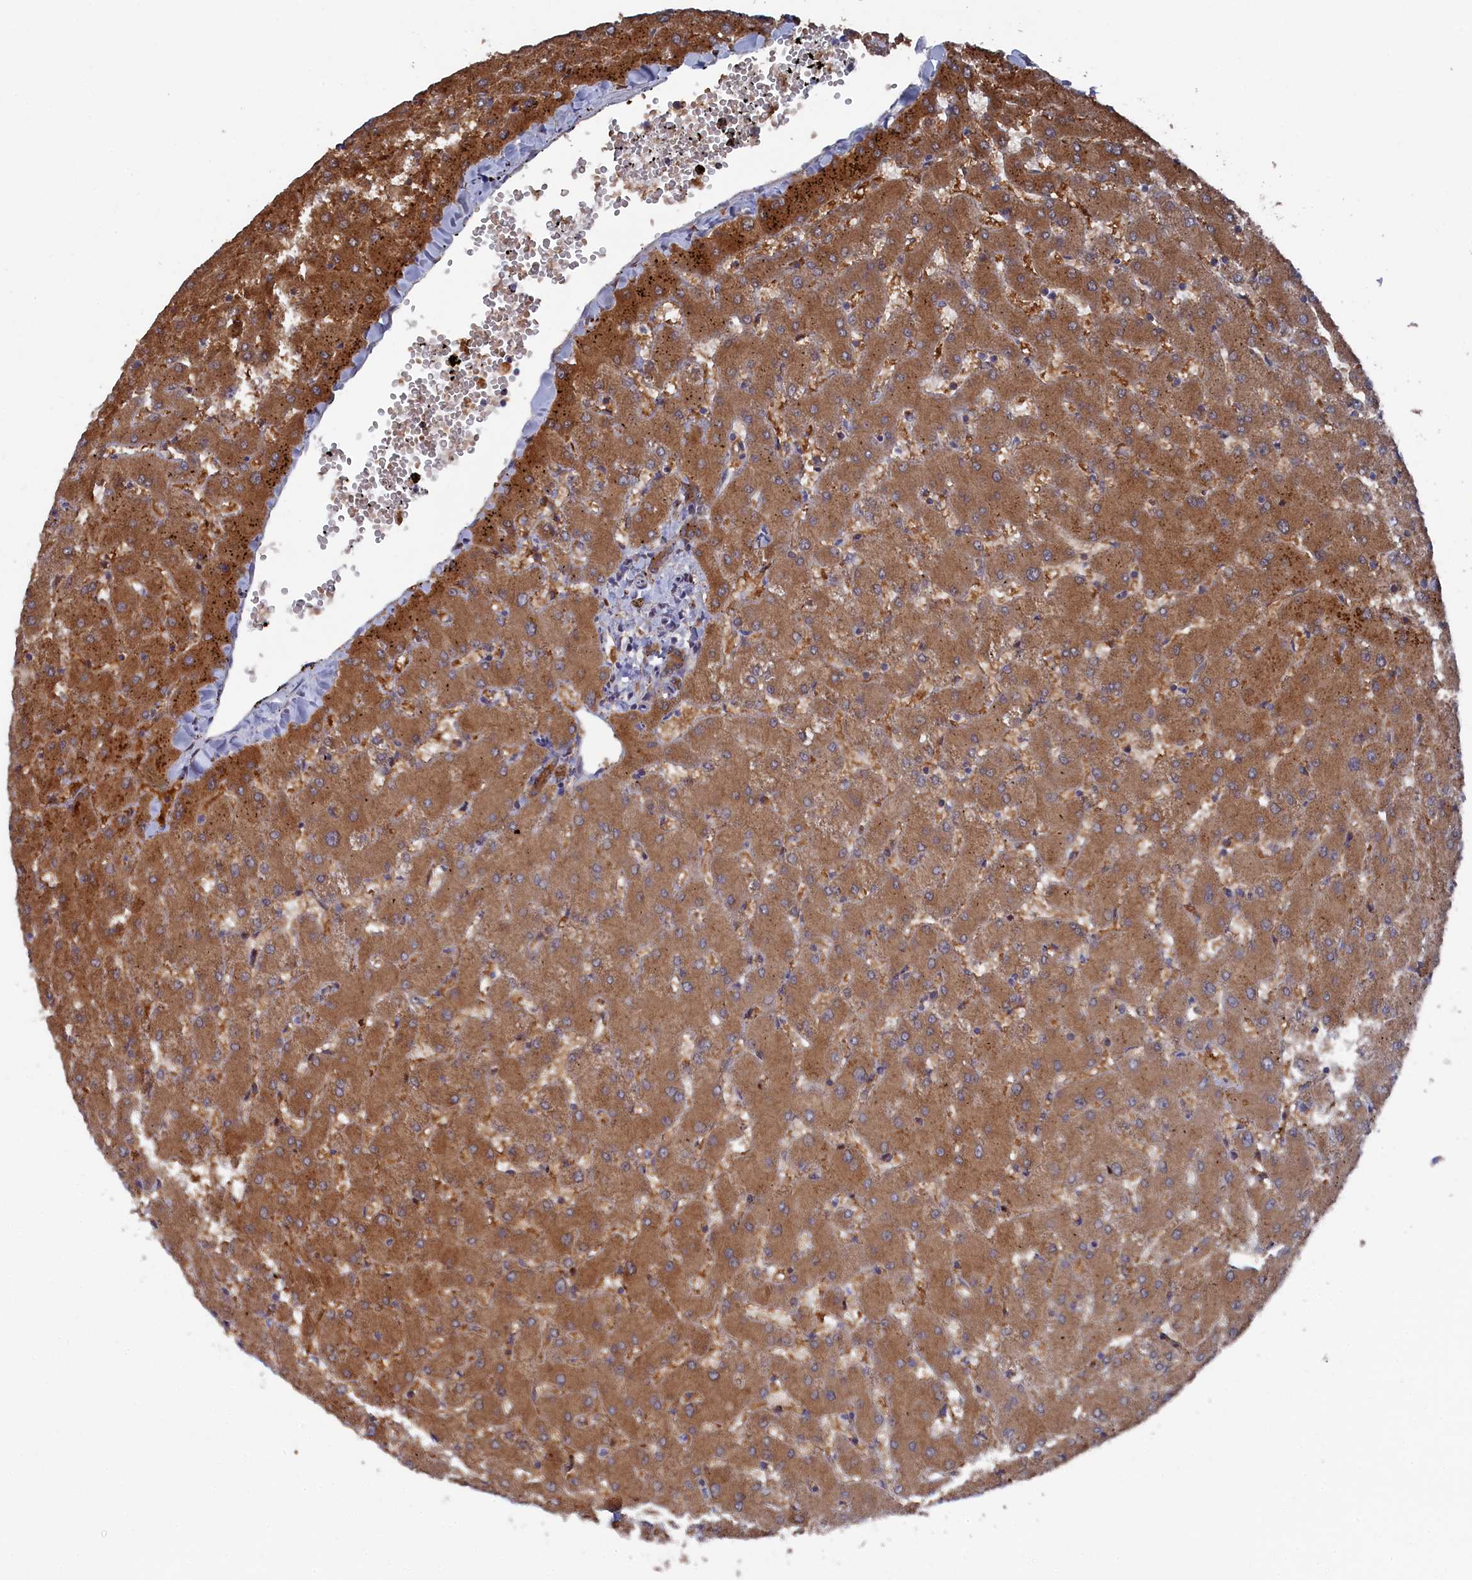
{"staining": {"intensity": "moderate", "quantity": "<25%", "location": "cytoplasmic/membranous"}, "tissue": "liver", "cell_type": "Cholangiocytes", "image_type": "normal", "snomed": [{"axis": "morphology", "description": "Normal tissue, NOS"}, {"axis": "topography", "description": "Liver"}], "caption": "Immunohistochemical staining of unremarkable human liver exhibits <25% levels of moderate cytoplasmic/membranous protein staining in about <25% of cholangiocytes. The protein is stained brown, and the nuclei are stained in blue (DAB (3,3'-diaminobenzidine) IHC with brightfield microscopy, high magnification).", "gene": "SMG9", "patient": {"sex": "female", "age": 63}}